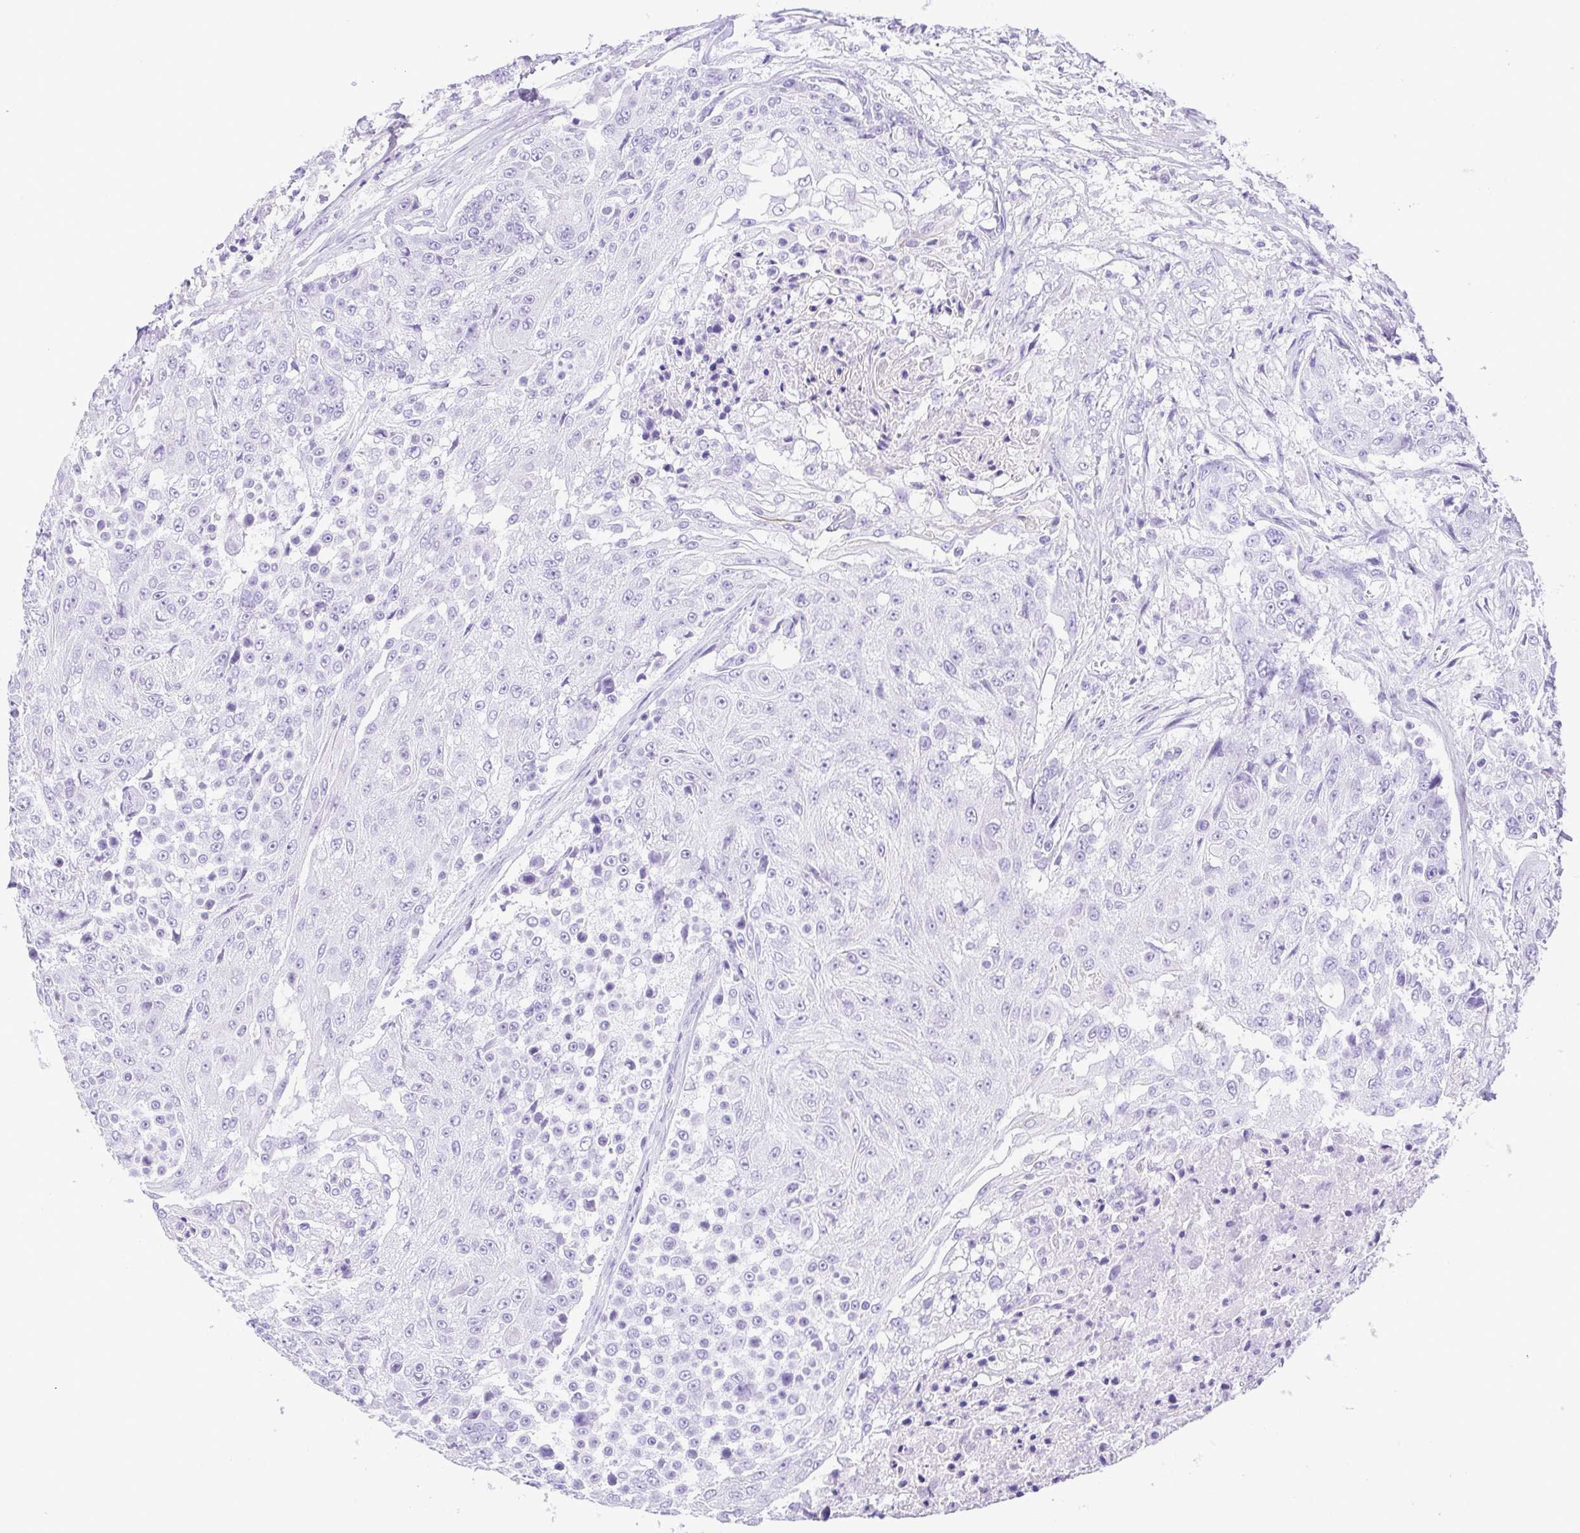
{"staining": {"intensity": "negative", "quantity": "none", "location": "none"}, "tissue": "urothelial cancer", "cell_type": "Tumor cells", "image_type": "cancer", "snomed": [{"axis": "morphology", "description": "Urothelial carcinoma, High grade"}, {"axis": "topography", "description": "Urinary bladder"}], "caption": "Tumor cells show no significant protein staining in urothelial cancer.", "gene": "CDSN", "patient": {"sex": "female", "age": 63}}